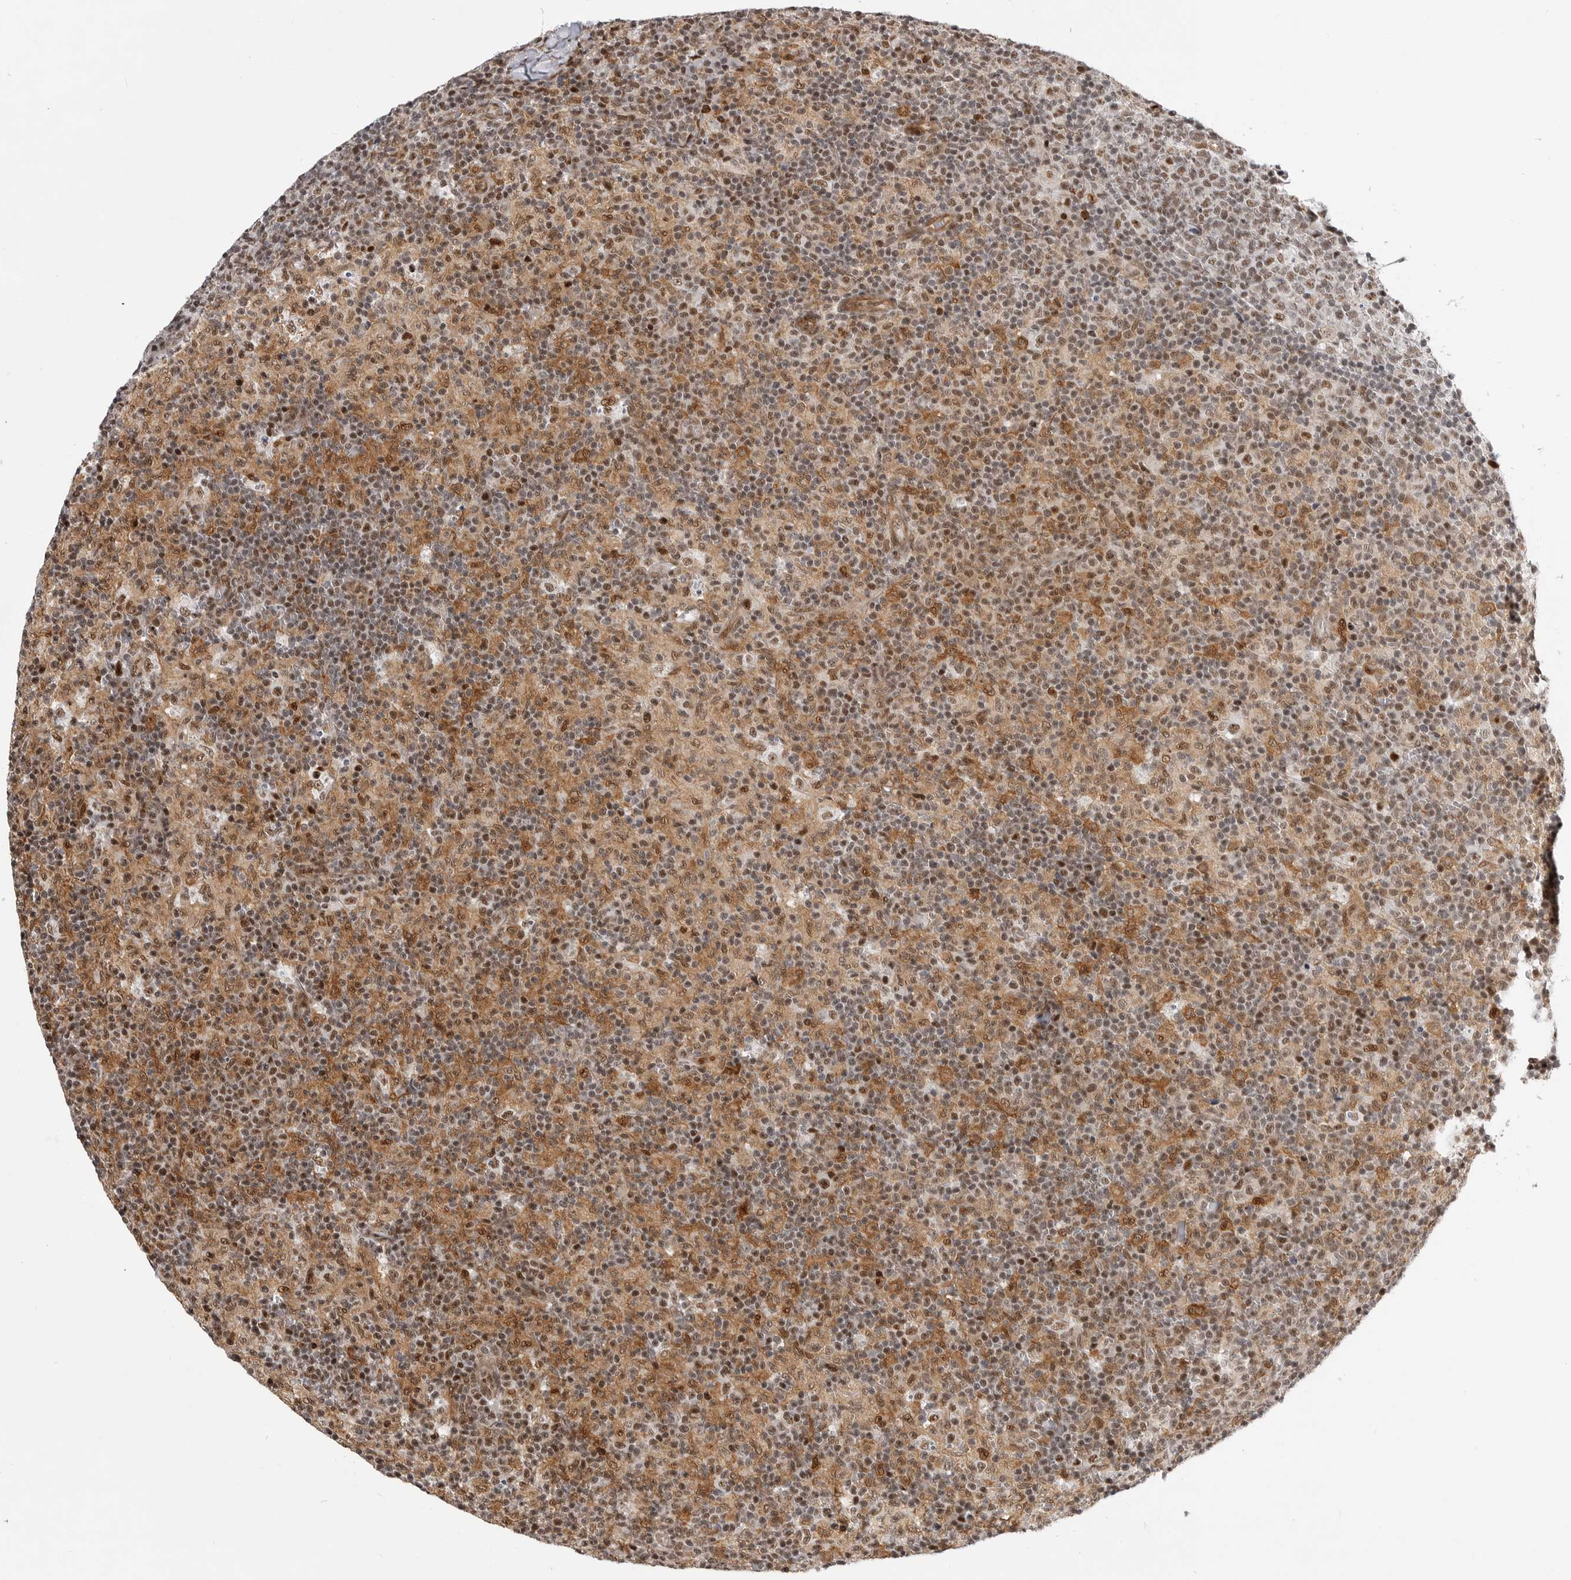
{"staining": {"intensity": "moderate", "quantity": "25%-75%", "location": "cytoplasmic/membranous,nuclear"}, "tissue": "lymph node", "cell_type": "Non-germinal center cells", "image_type": "normal", "snomed": [{"axis": "morphology", "description": "Normal tissue, NOS"}, {"axis": "morphology", "description": "Inflammation, NOS"}, {"axis": "topography", "description": "Lymph node"}], "caption": "There is medium levels of moderate cytoplasmic/membranous,nuclear expression in non-germinal center cells of benign lymph node, as demonstrated by immunohistochemical staining (brown color).", "gene": "GPATCH2", "patient": {"sex": "male", "age": 55}}